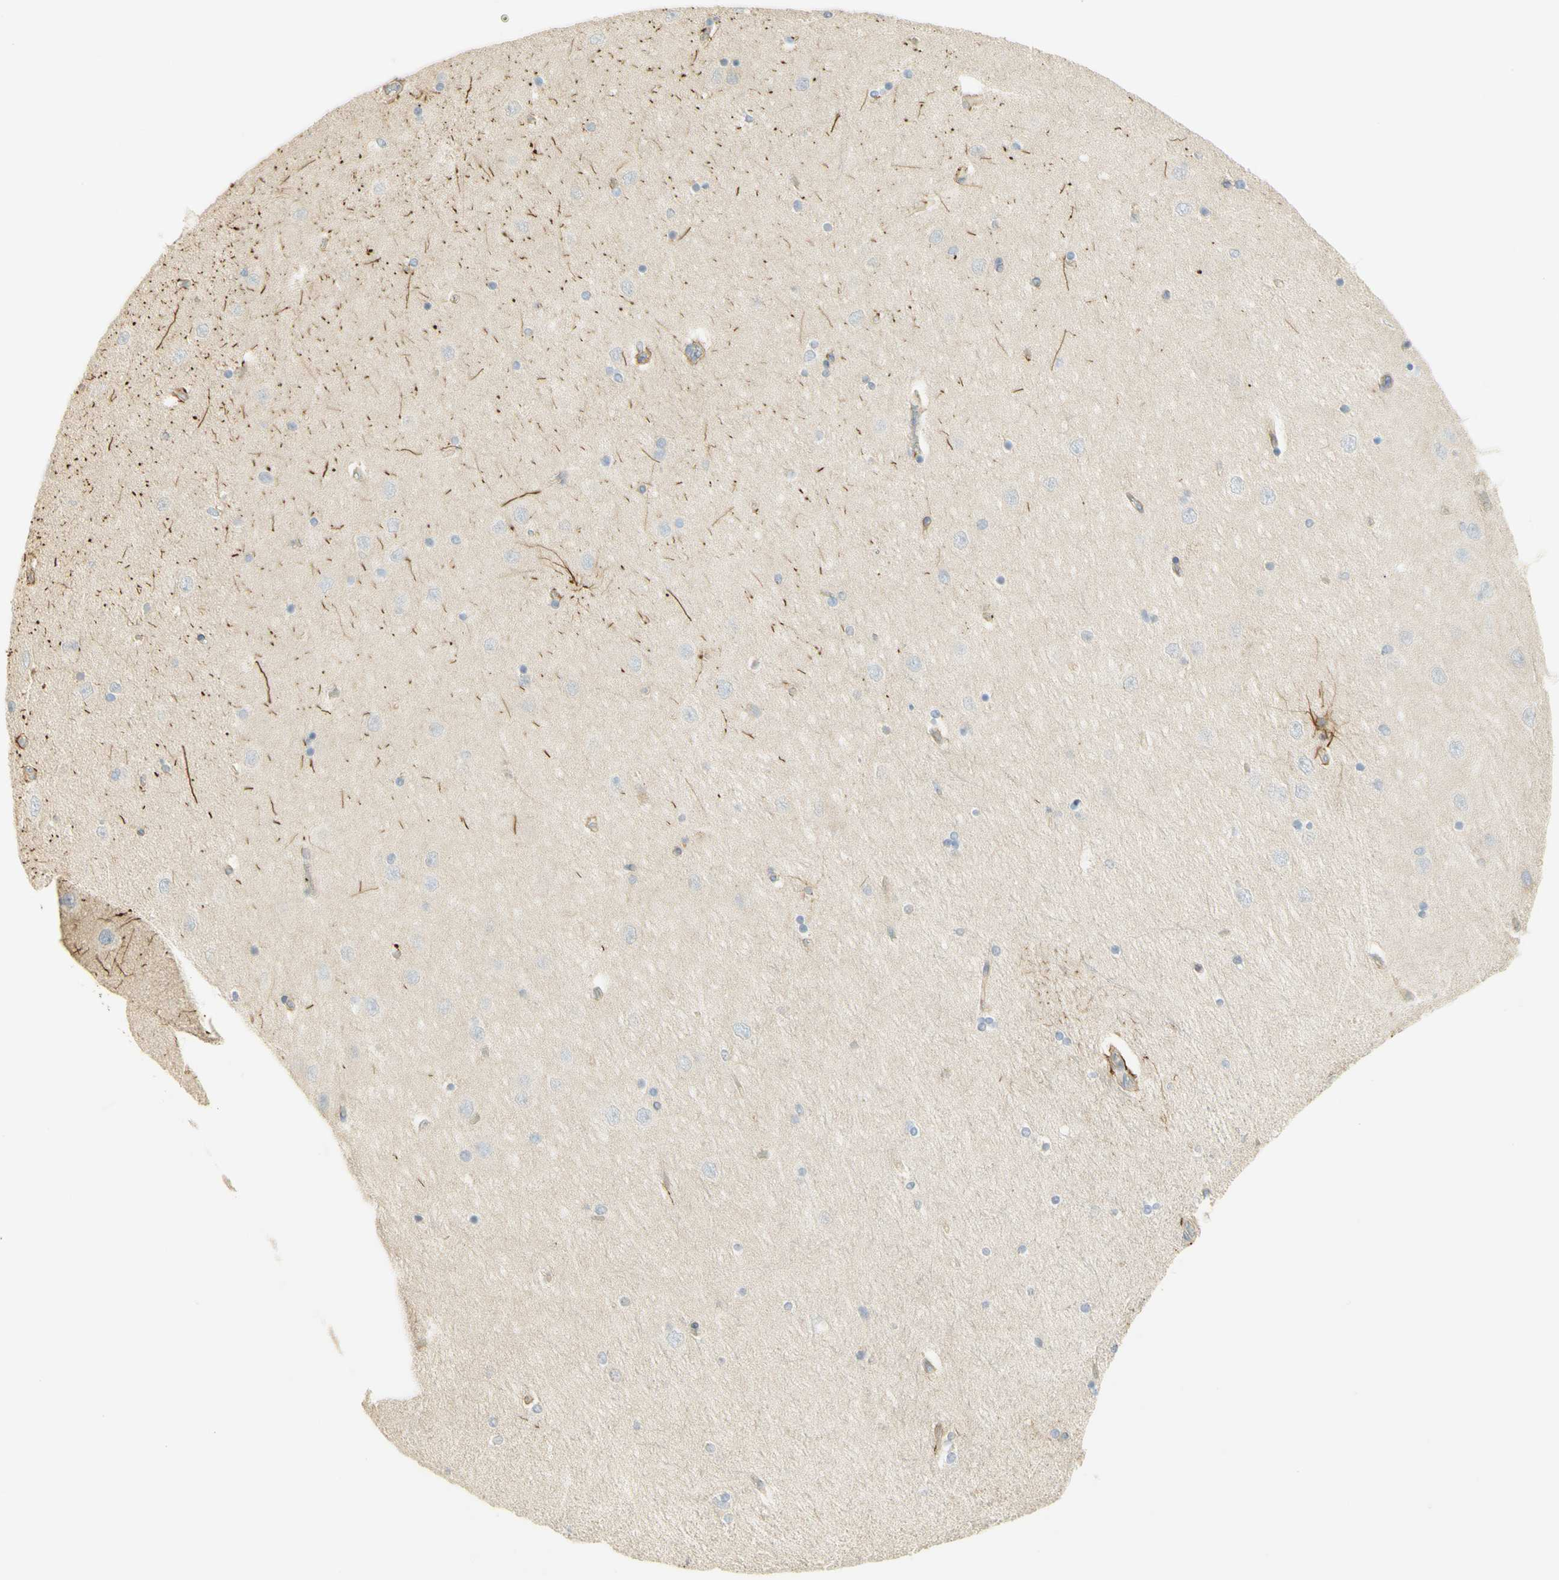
{"staining": {"intensity": "negative", "quantity": "none", "location": "none"}, "tissue": "hippocampus", "cell_type": "Glial cells", "image_type": "normal", "snomed": [{"axis": "morphology", "description": "Normal tissue, NOS"}, {"axis": "topography", "description": "Hippocampus"}], "caption": "Glial cells show no significant protein positivity in benign hippocampus.", "gene": "KIF11", "patient": {"sex": "female", "age": 54}}